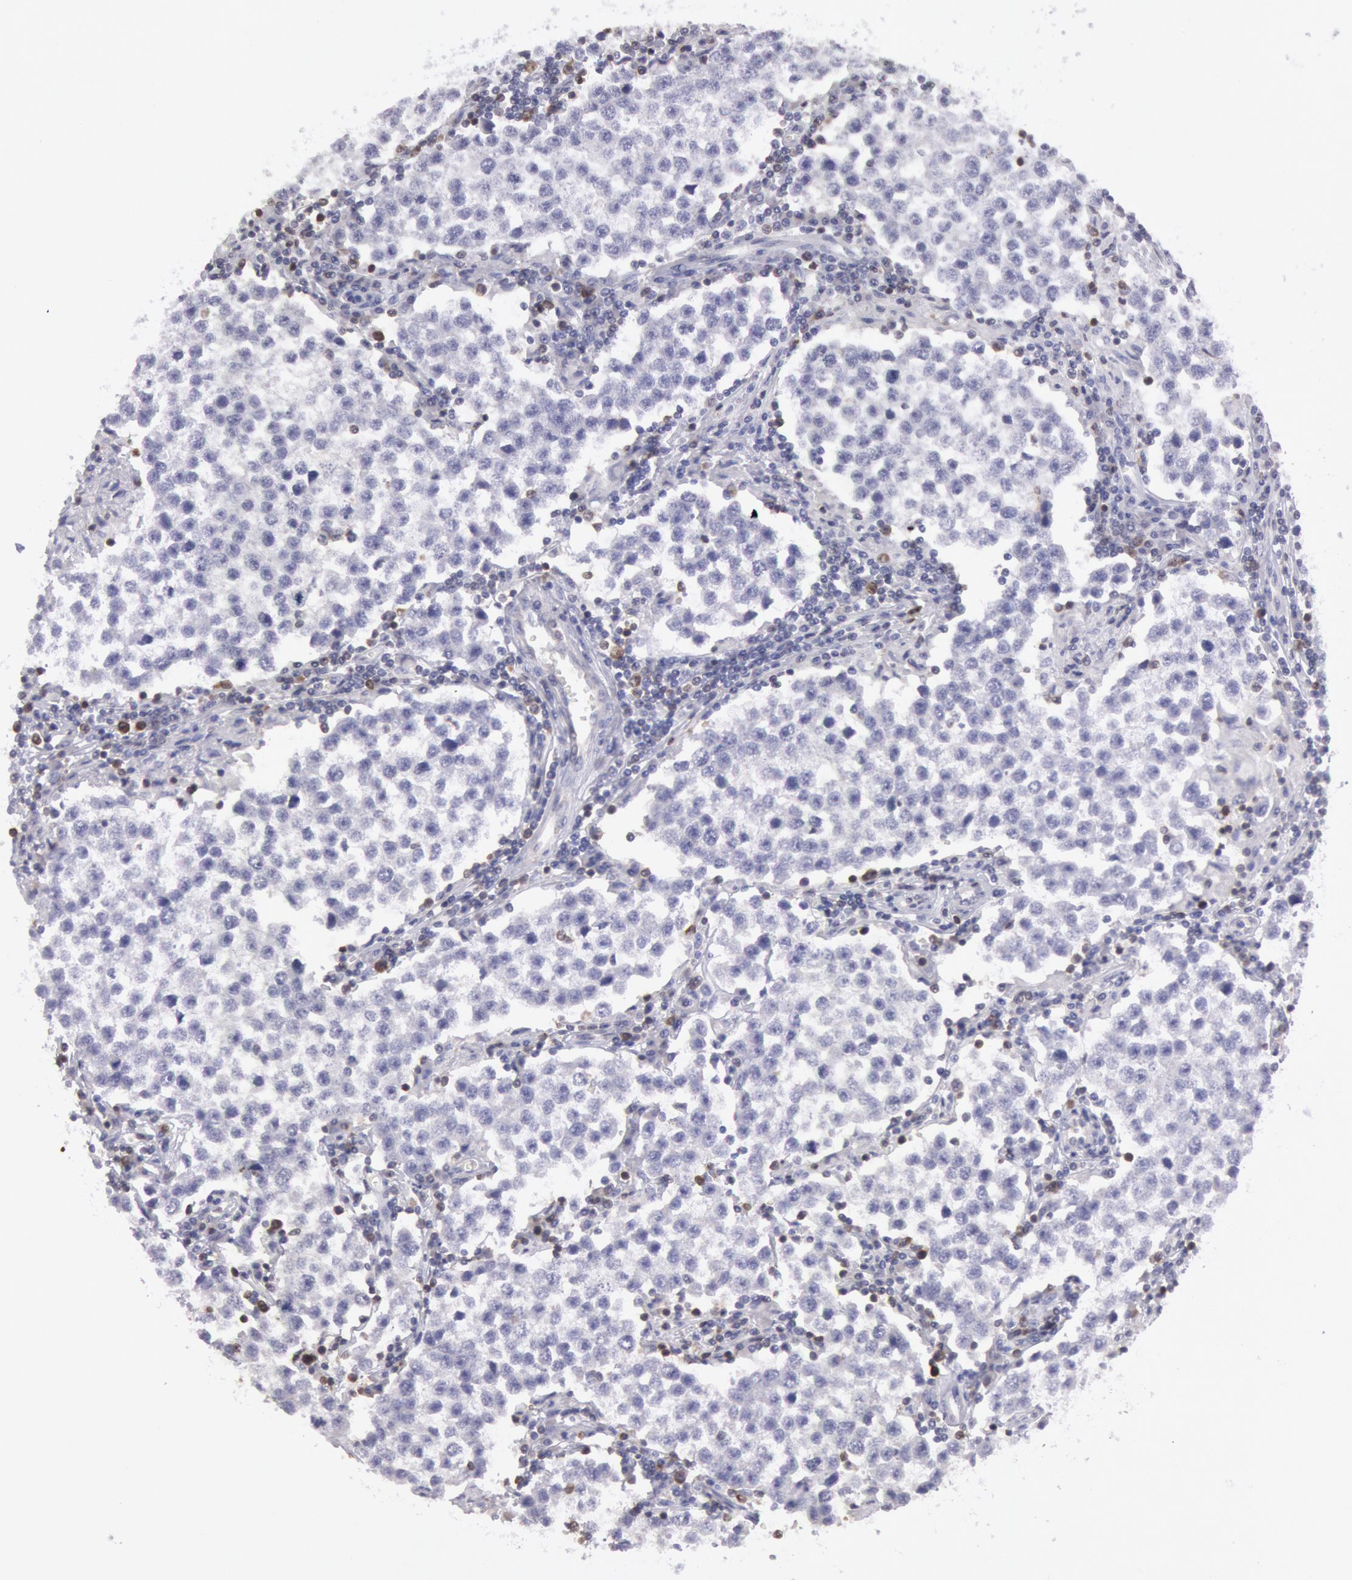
{"staining": {"intensity": "negative", "quantity": "none", "location": "none"}, "tissue": "testis cancer", "cell_type": "Tumor cells", "image_type": "cancer", "snomed": [{"axis": "morphology", "description": "Seminoma, NOS"}, {"axis": "topography", "description": "Testis"}], "caption": "The image displays no significant positivity in tumor cells of testis seminoma.", "gene": "RAB27A", "patient": {"sex": "male", "age": 36}}